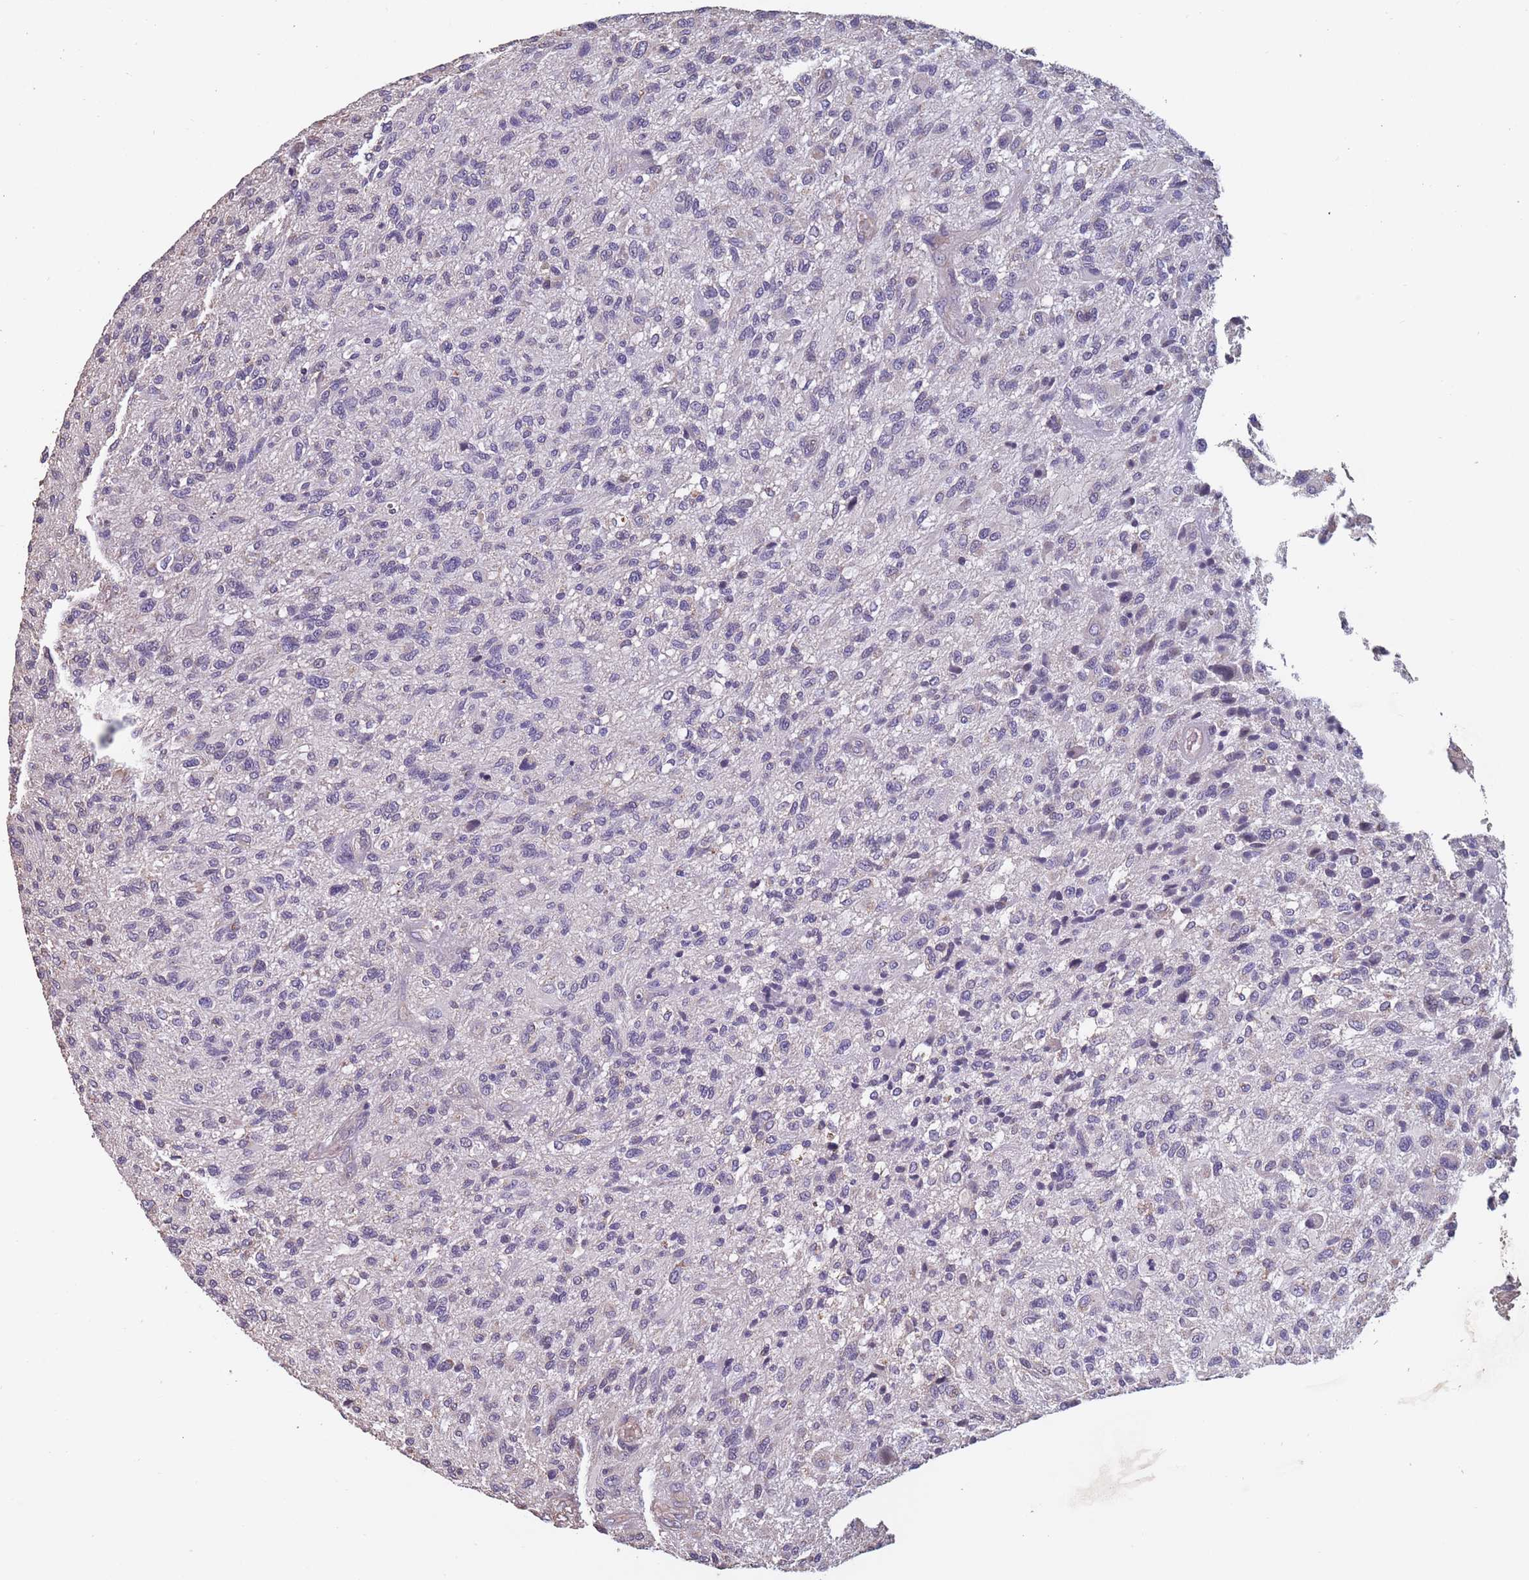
{"staining": {"intensity": "negative", "quantity": "none", "location": "none"}, "tissue": "glioma", "cell_type": "Tumor cells", "image_type": "cancer", "snomed": [{"axis": "morphology", "description": "Glioma, malignant, High grade"}, {"axis": "topography", "description": "Brain"}], "caption": "Human glioma stained for a protein using immunohistochemistry (IHC) shows no expression in tumor cells.", "gene": "TOMM40L", "patient": {"sex": "male", "age": 47}}